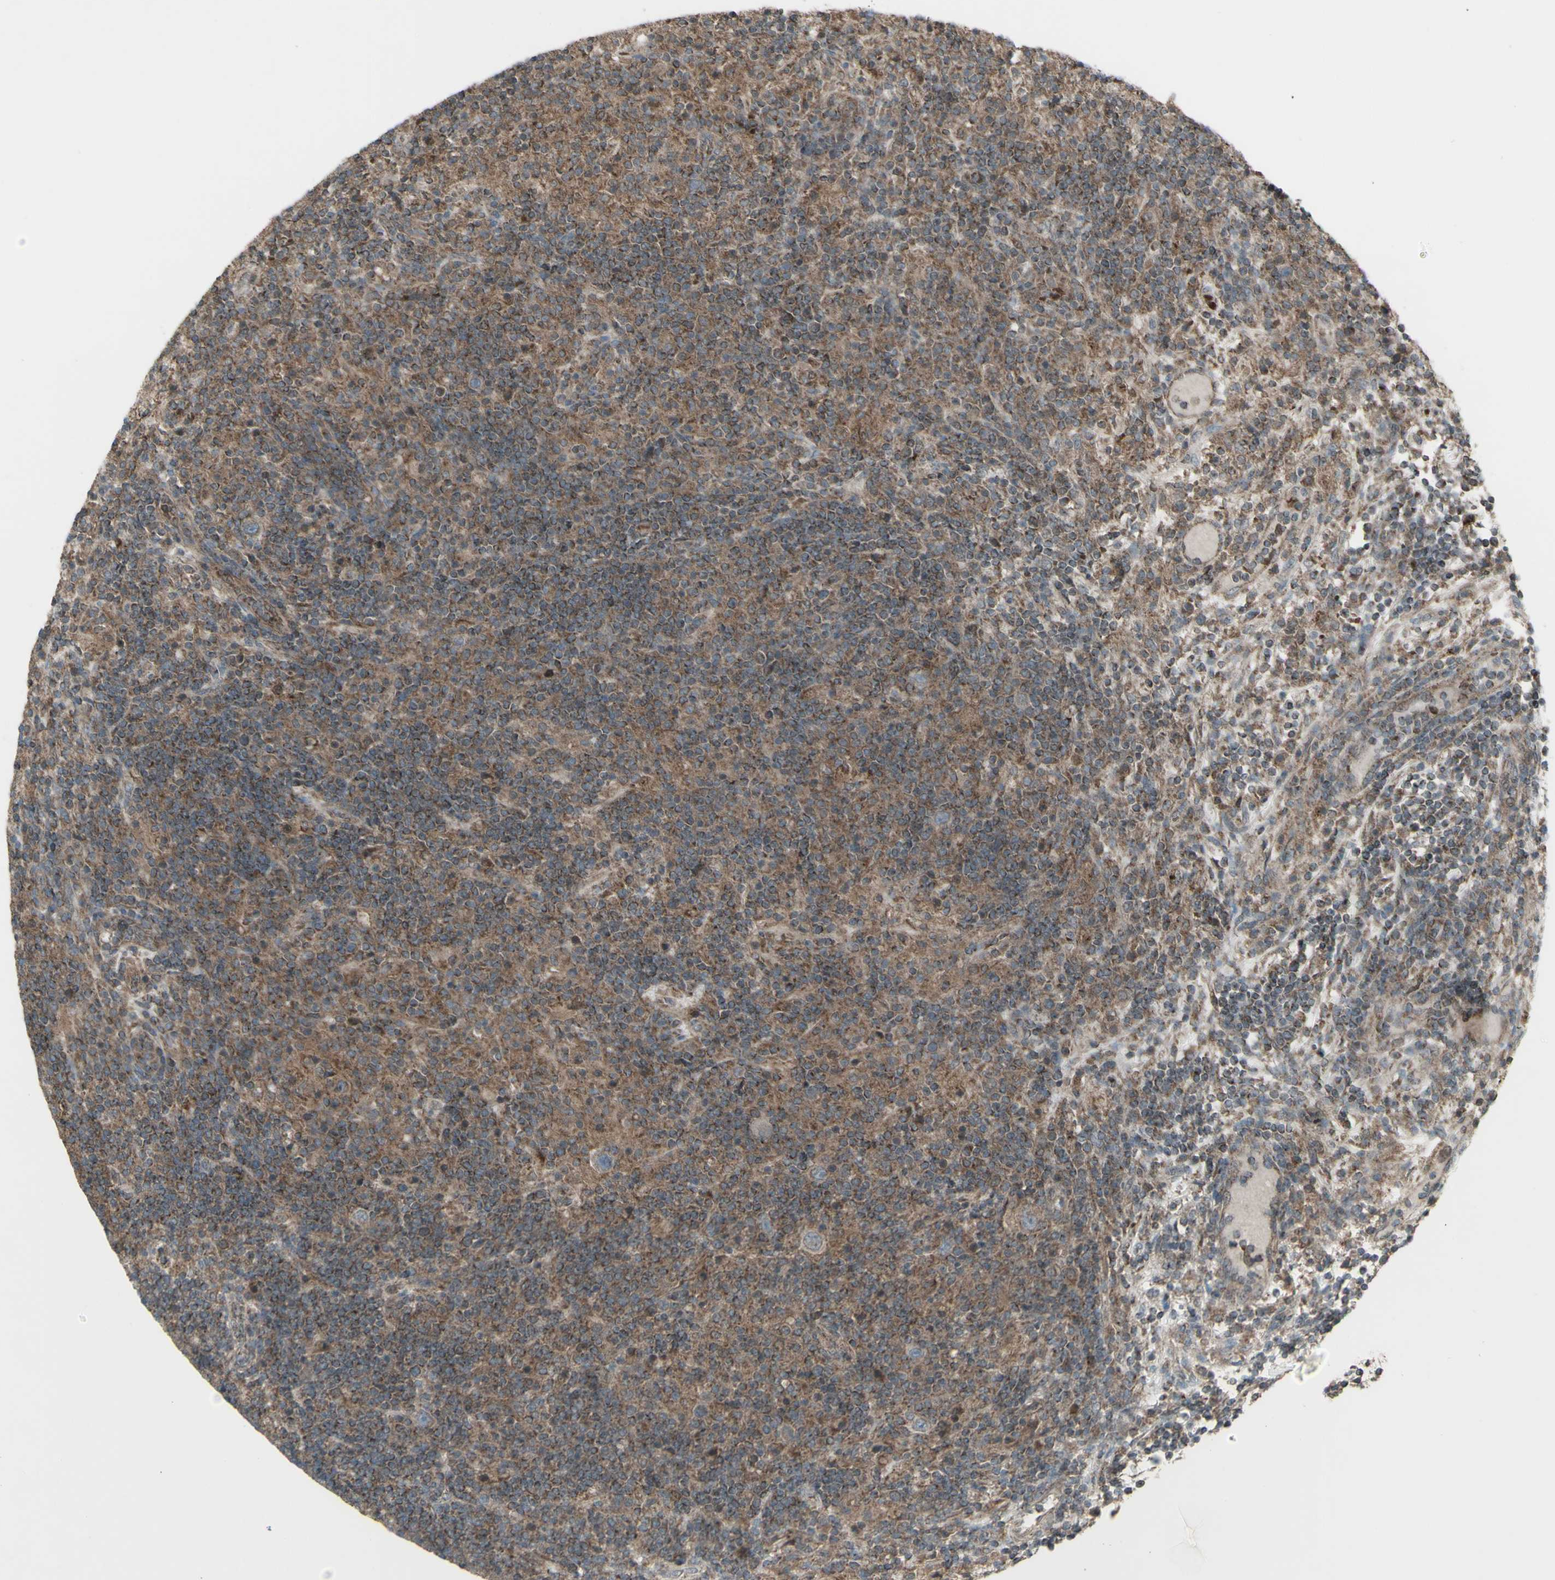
{"staining": {"intensity": "weak", "quantity": ">75%", "location": "cytoplasmic/membranous"}, "tissue": "lymphoma", "cell_type": "Tumor cells", "image_type": "cancer", "snomed": [{"axis": "morphology", "description": "Hodgkin's disease, NOS"}, {"axis": "topography", "description": "Lymph node"}], "caption": "A photomicrograph of Hodgkin's disease stained for a protein exhibits weak cytoplasmic/membranous brown staining in tumor cells.", "gene": "SHC1", "patient": {"sex": "male", "age": 70}}